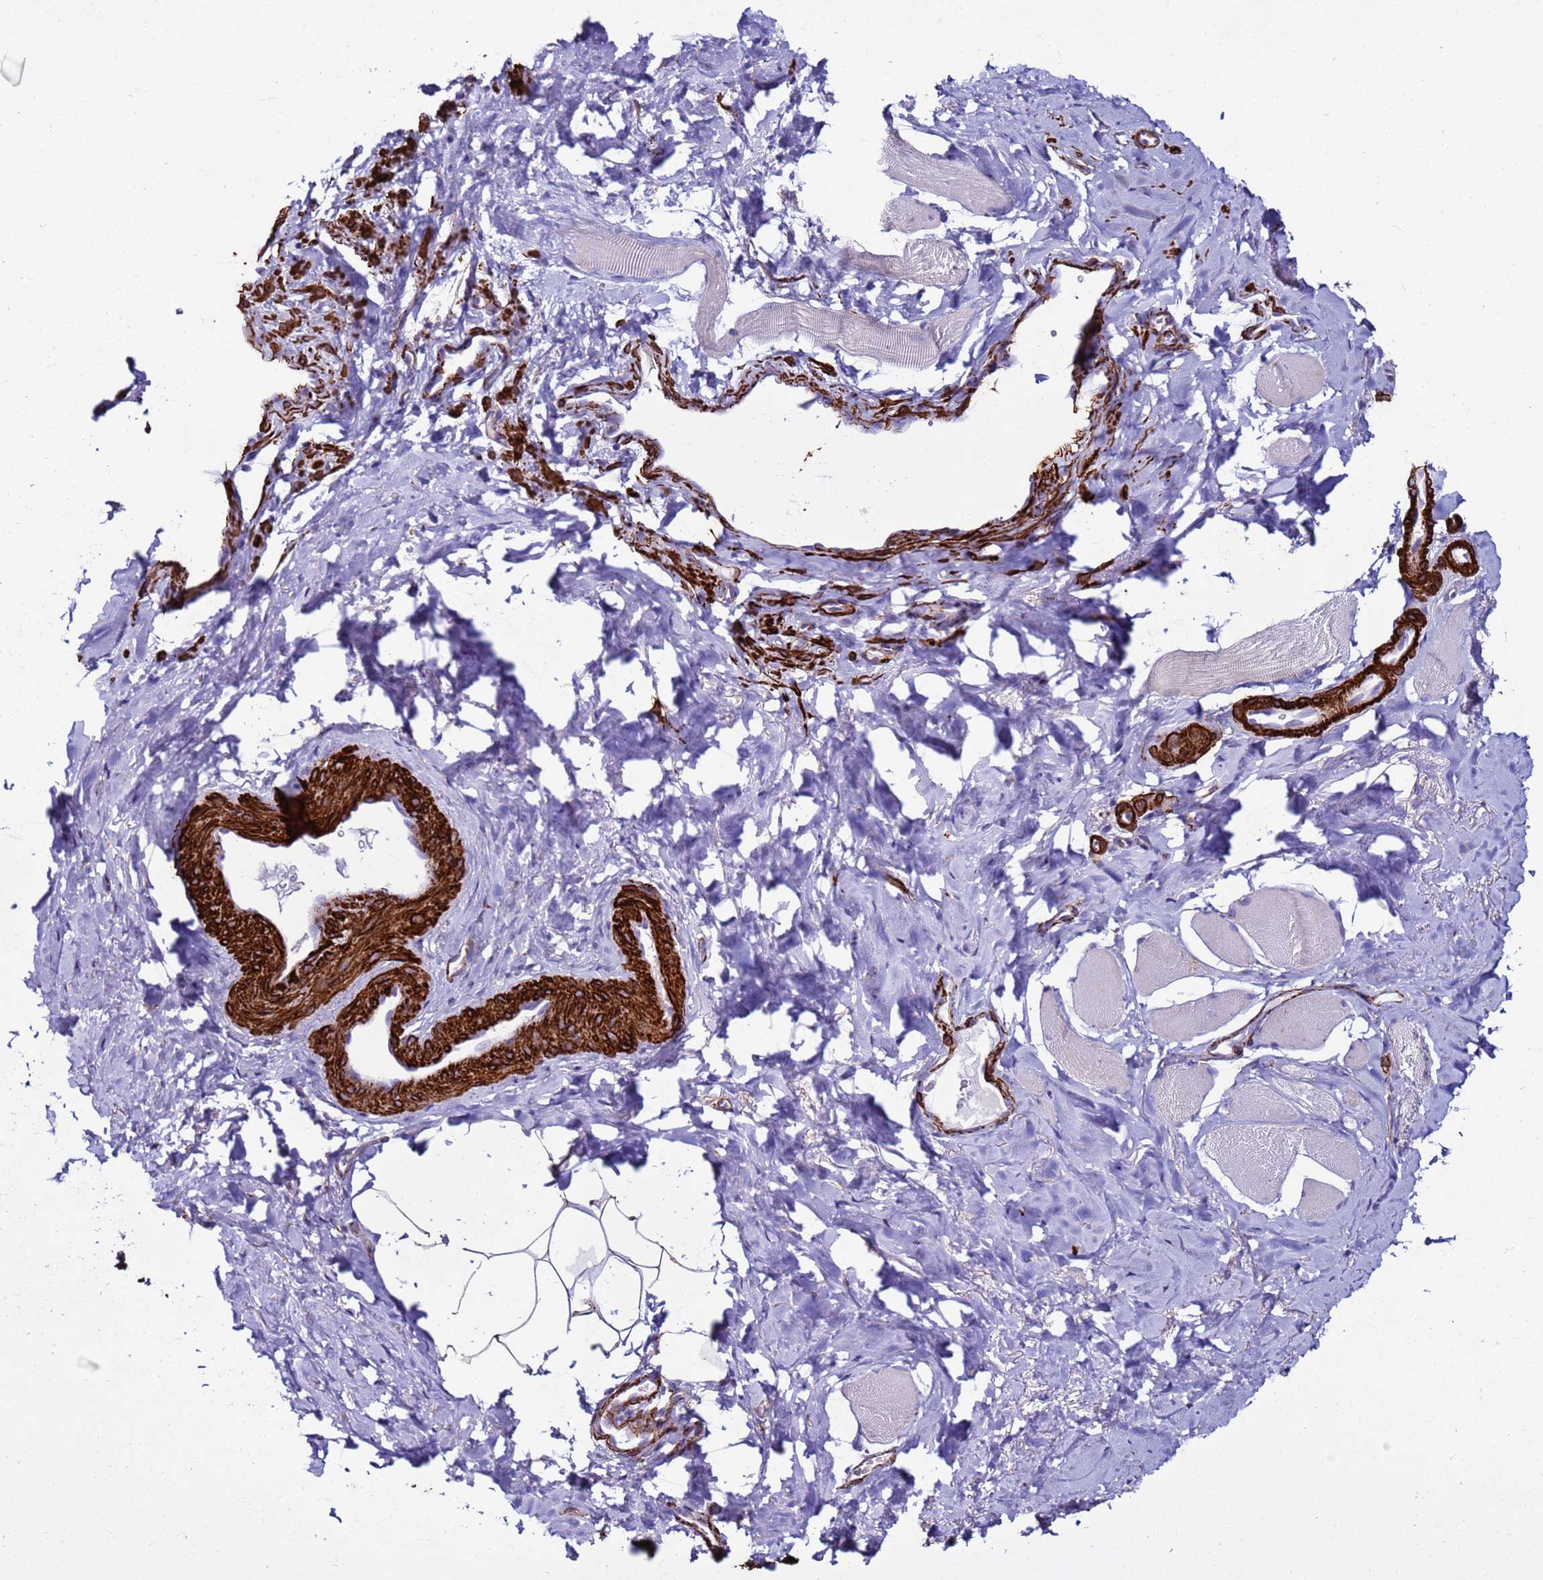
{"staining": {"intensity": "strong", "quantity": ">75%", "location": "cytoplasmic/membranous"}, "tissue": "smooth muscle", "cell_type": "Smooth muscle cells", "image_type": "normal", "snomed": [{"axis": "morphology", "description": "Normal tissue, NOS"}, {"axis": "topography", "description": "Smooth muscle"}, {"axis": "topography", "description": "Peripheral nerve tissue"}], "caption": "Smooth muscle cells exhibit strong cytoplasmic/membranous positivity in approximately >75% of cells in normal smooth muscle.", "gene": "RABL2A", "patient": {"sex": "male", "age": 69}}